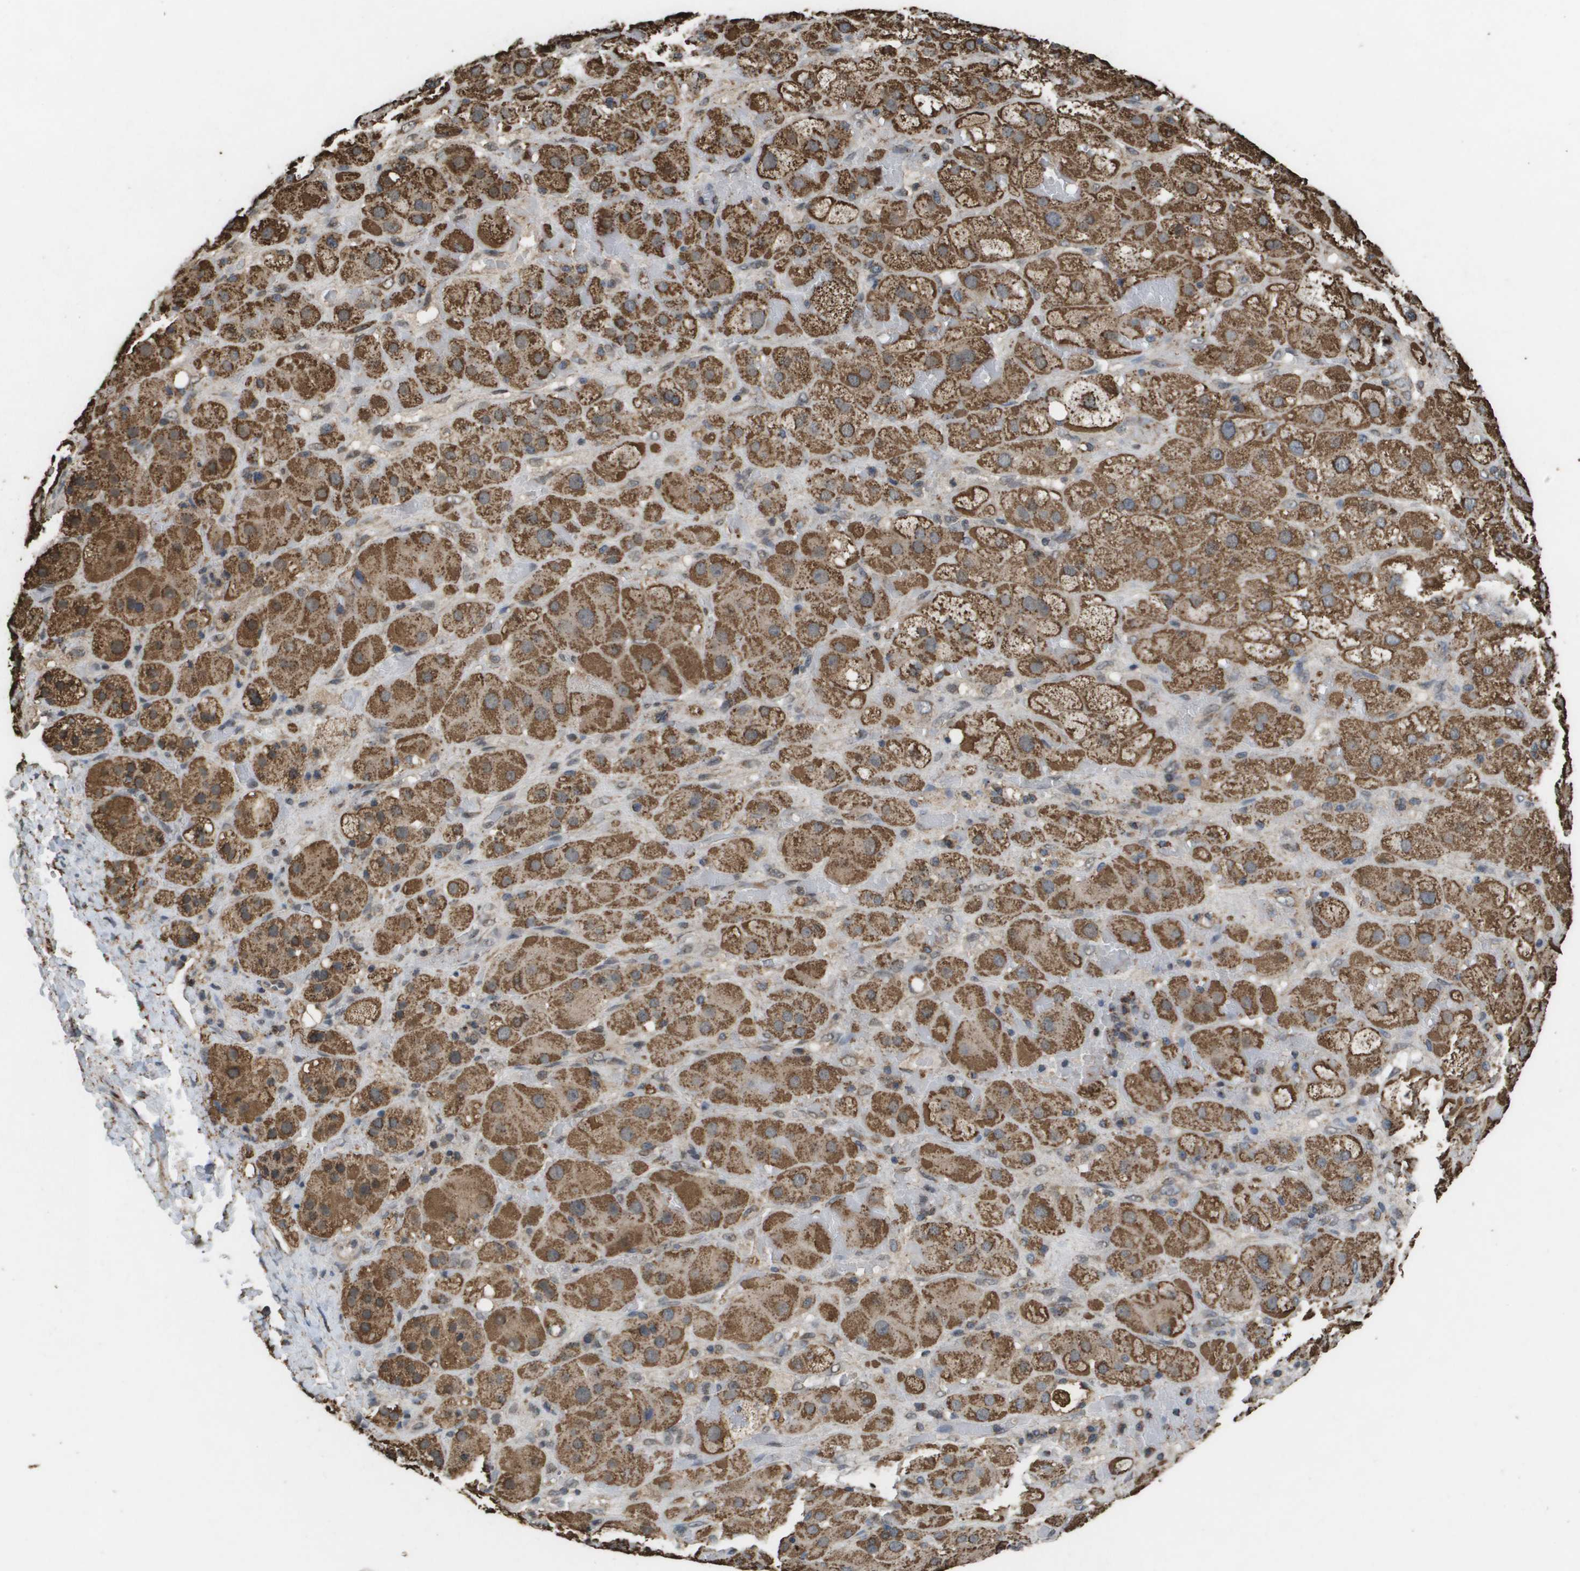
{"staining": {"intensity": "strong", "quantity": ">75%", "location": "cytoplasmic/membranous"}, "tissue": "adrenal gland", "cell_type": "Glandular cells", "image_type": "normal", "snomed": [{"axis": "morphology", "description": "Normal tissue, NOS"}, {"axis": "topography", "description": "Adrenal gland"}], "caption": "Unremarkable adrenal gland was stained to show a protein in brown. There is high levels of strong cytoplasmic/membranous staining in about >75% of glandular cells.", "gene": "HSPE1", "patient": {"sex": "female", "age": 47}}